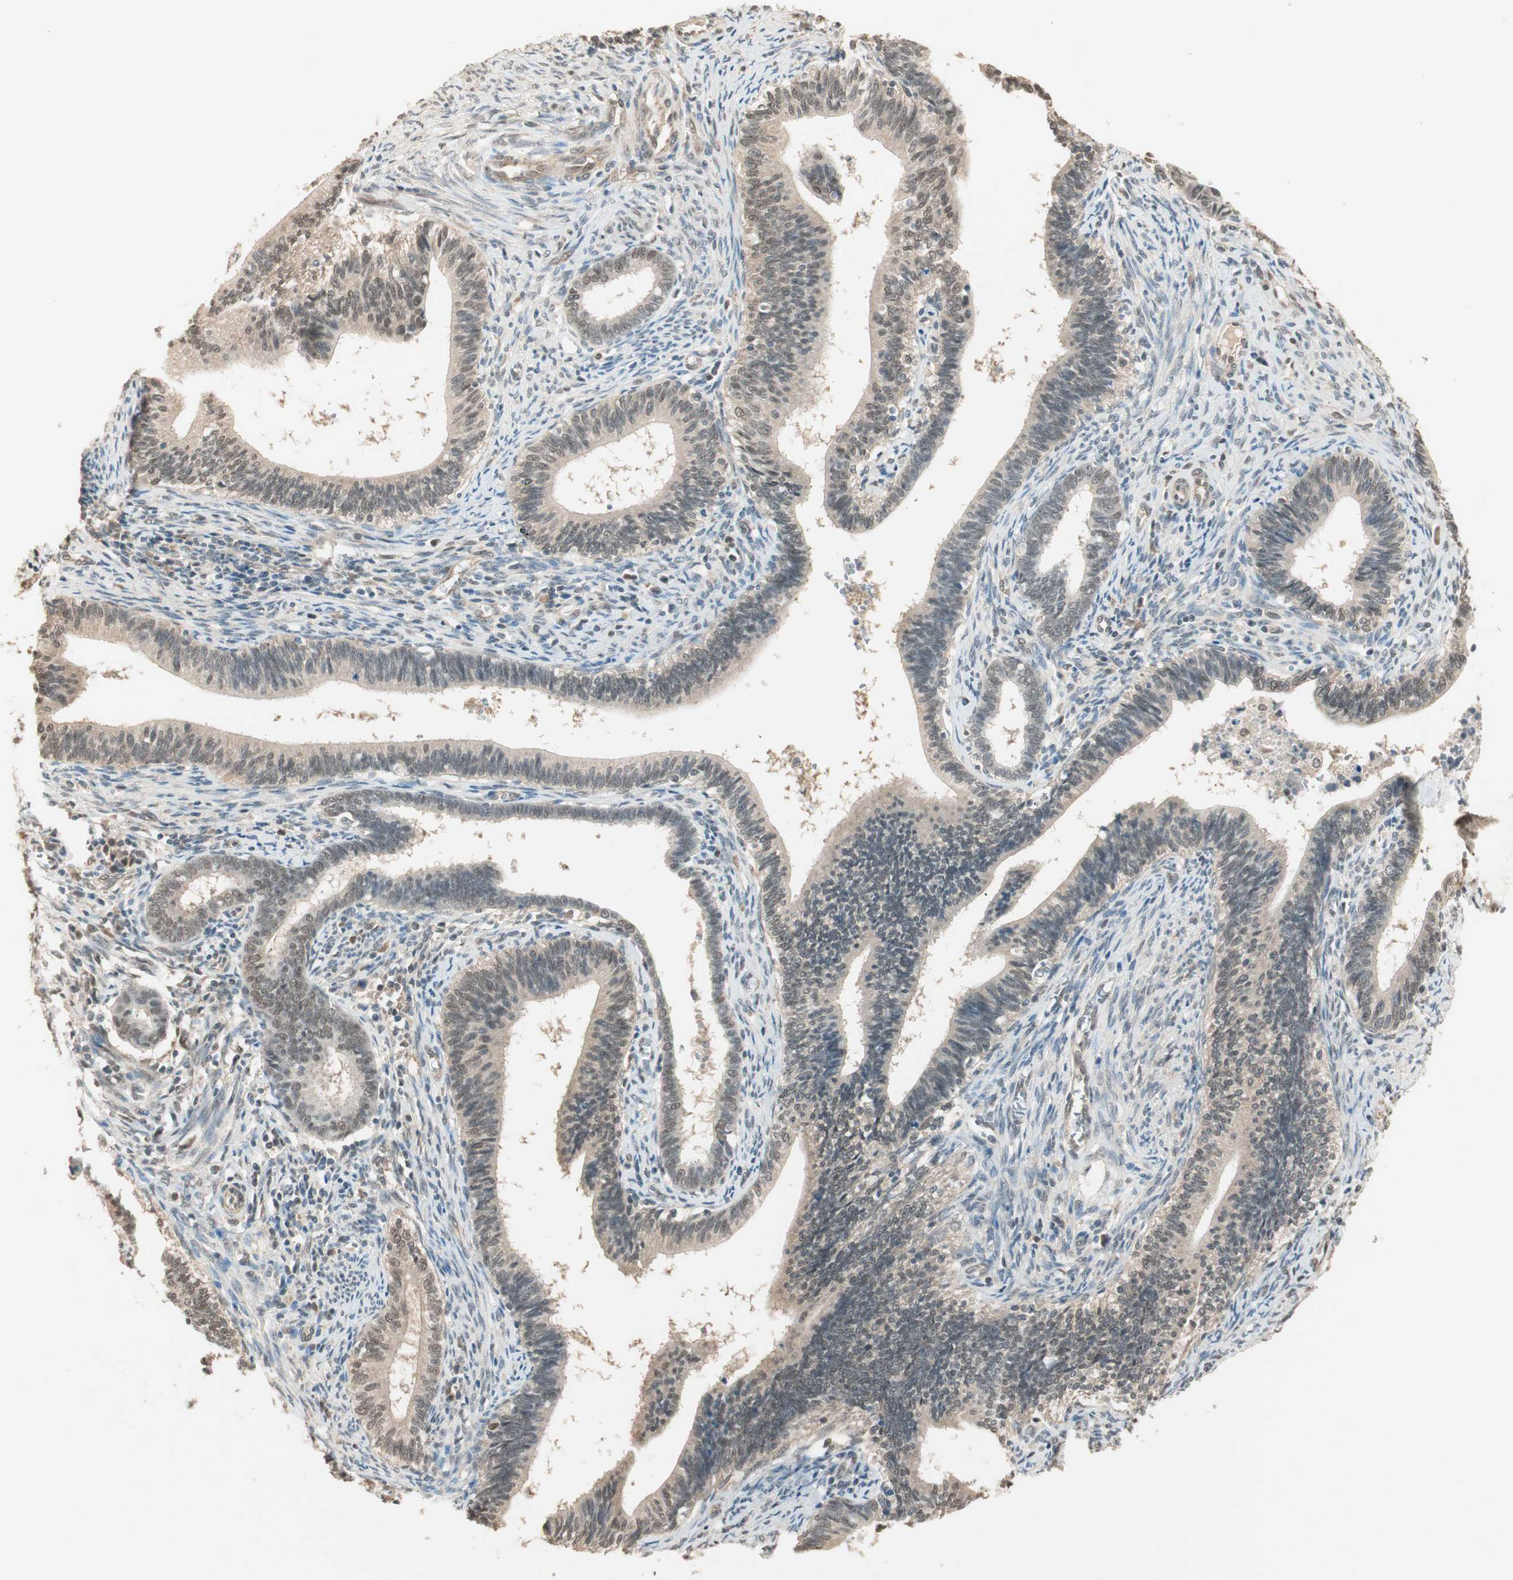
{"staining": {"intensity": "weak", "quantity": "25%-75%", "location": "cytoplasmic/membranous,nuclear"}, "tissue": "cervical cancer", "cell_type": "Tumor cells", "image_type": "cancer", "snomed": [{"axis": "morphology", "description": "Adenocarcinoma, NOS"}, {"axis": "topography", "description": "Cervix"}], "caption": "Immunohistochemistry (IHC) image of cervical cancer stained for a protein (brown), which reveals low levels of weak cytoplasmic/membranous and nuclear staining in about 25%-75% of tumor cells.", "gene": "USP5", "patient": {"sex": "female", "age": 44}}